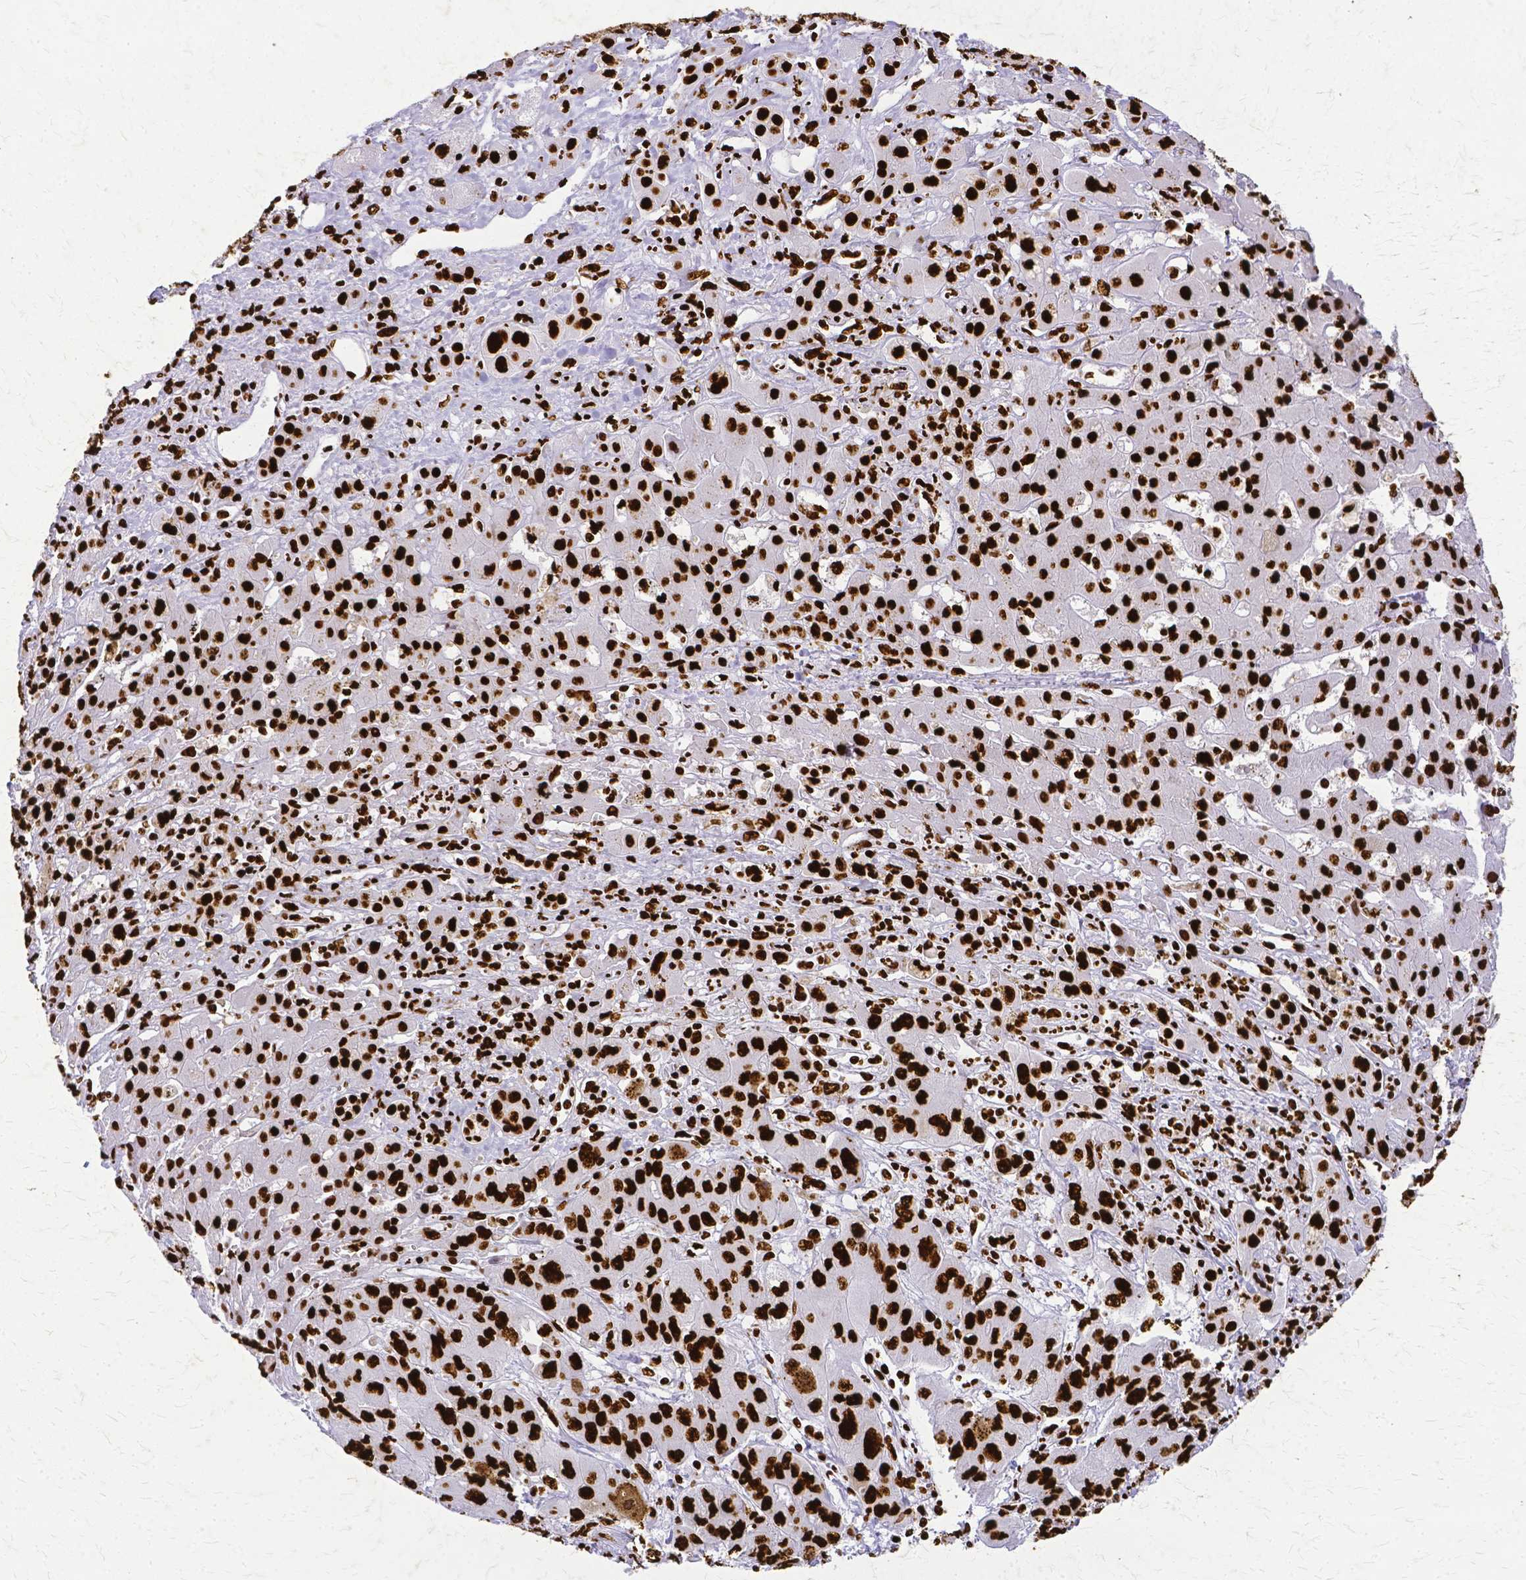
{"staining": {"intensity": "strong", "quantity": ">75%", "location": "nuclear"}, "tissue": "liver cancer", "cell_type": "Tumor cells", "image_type": "cancer", "snomed": [{"axis": "morphology", "description": "Cholangiocarcinoma"}, {"axis": "topography", "description": "Liver"}], "caption": "Brown immunohistochemical staining in human liver cancer demonstrates strong nuclear positivity in approximately >75% of tumor cells.", "gene": "SFPQ", "patient": {"sex": "male", "age": 67}}